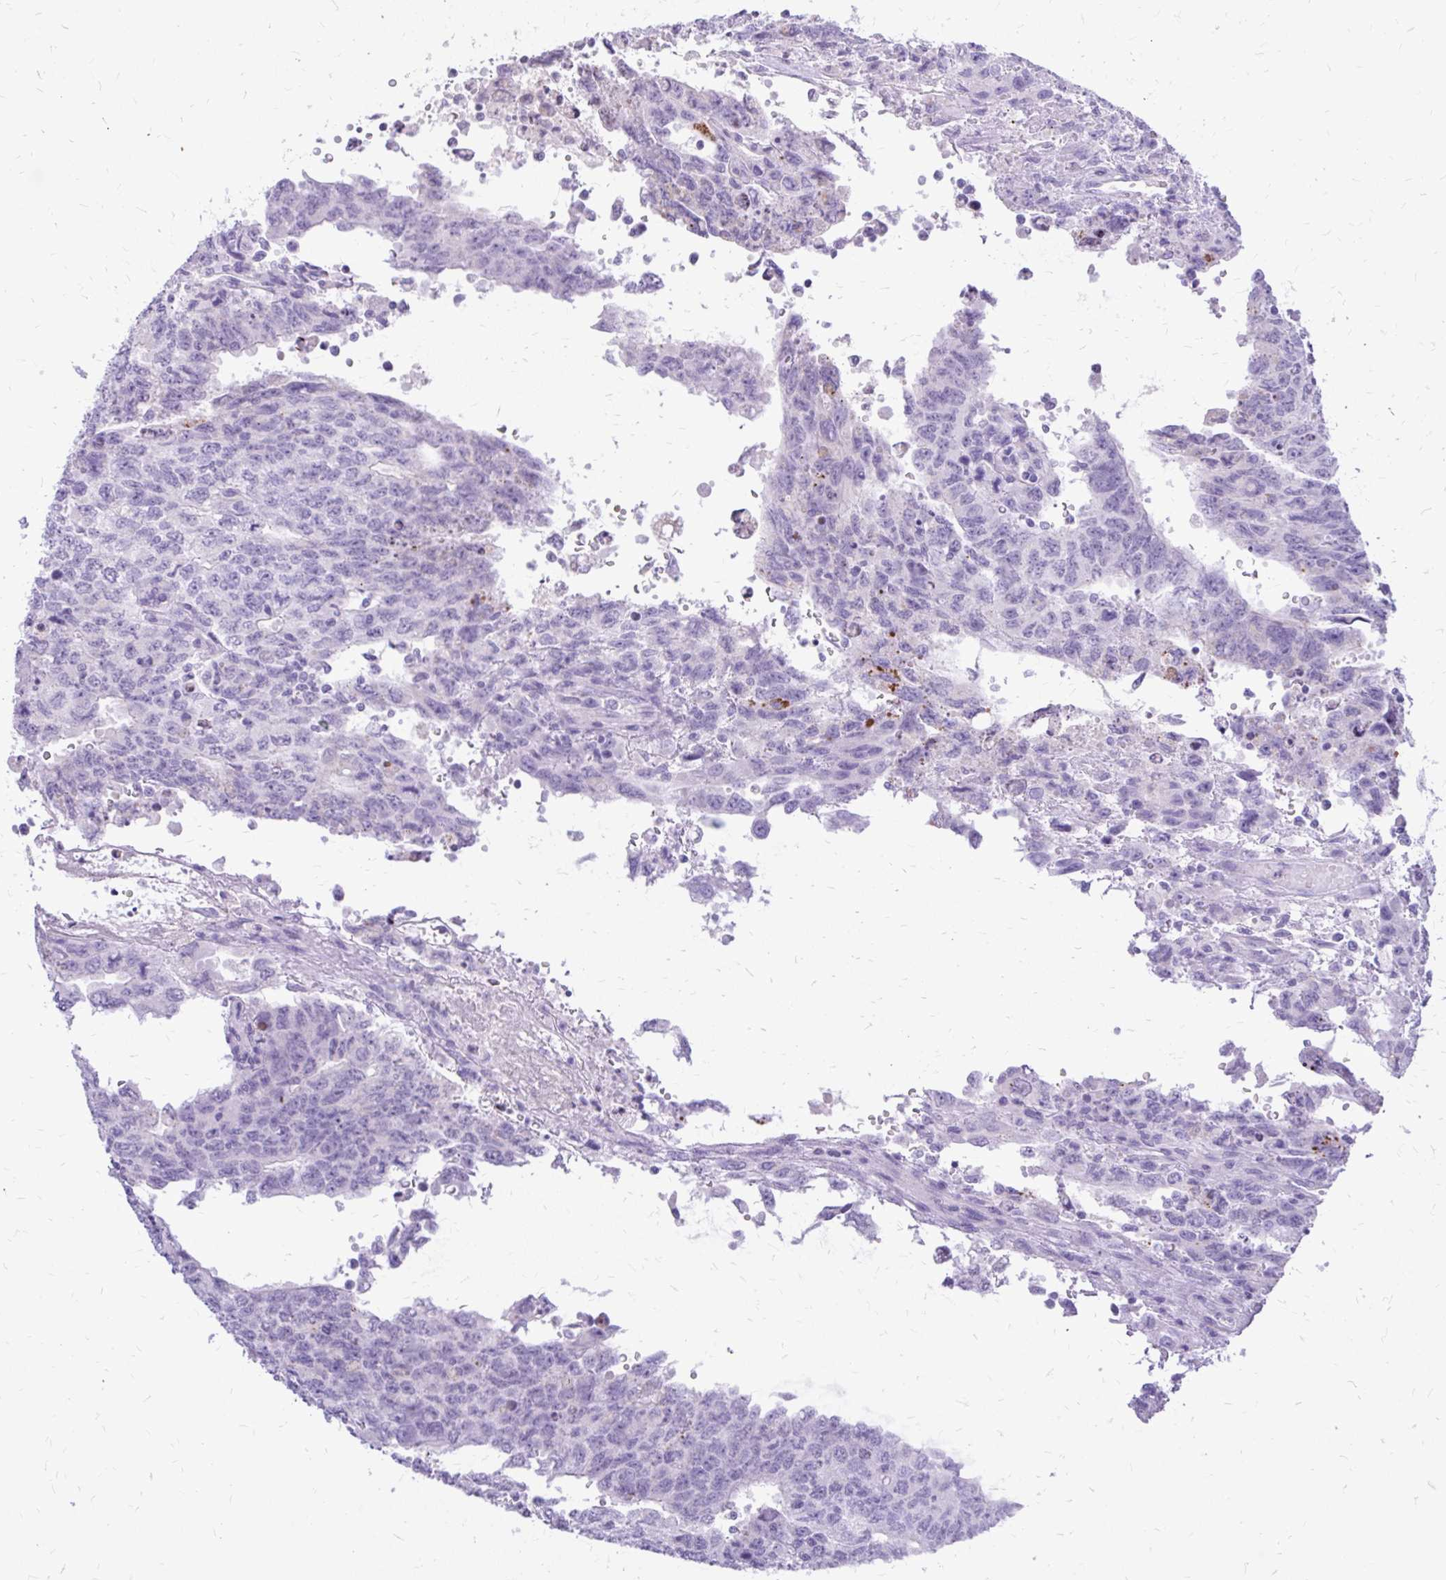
{"staining": {"intensity": "negative", "quantity": "none", "location": "none"}, "tissue": "testis cancer", "cell_type": "Tumor cells", "image_type": "cancer", "snomed": [{"axis": "morphology", "description": "Carcinoma, Embryonal, NOS"}, {"axis": "topography", "description": "Testis"}], "caption": "High magnification brightfield microscopy of embryonal carcinoma (testis) stained with DAB (brown) and counterstained with hematoxylin (blue): tumor cells show no significant expression.", "gene": "MAP1LC3A", "patient": {"sex": "male", "age": 34}}